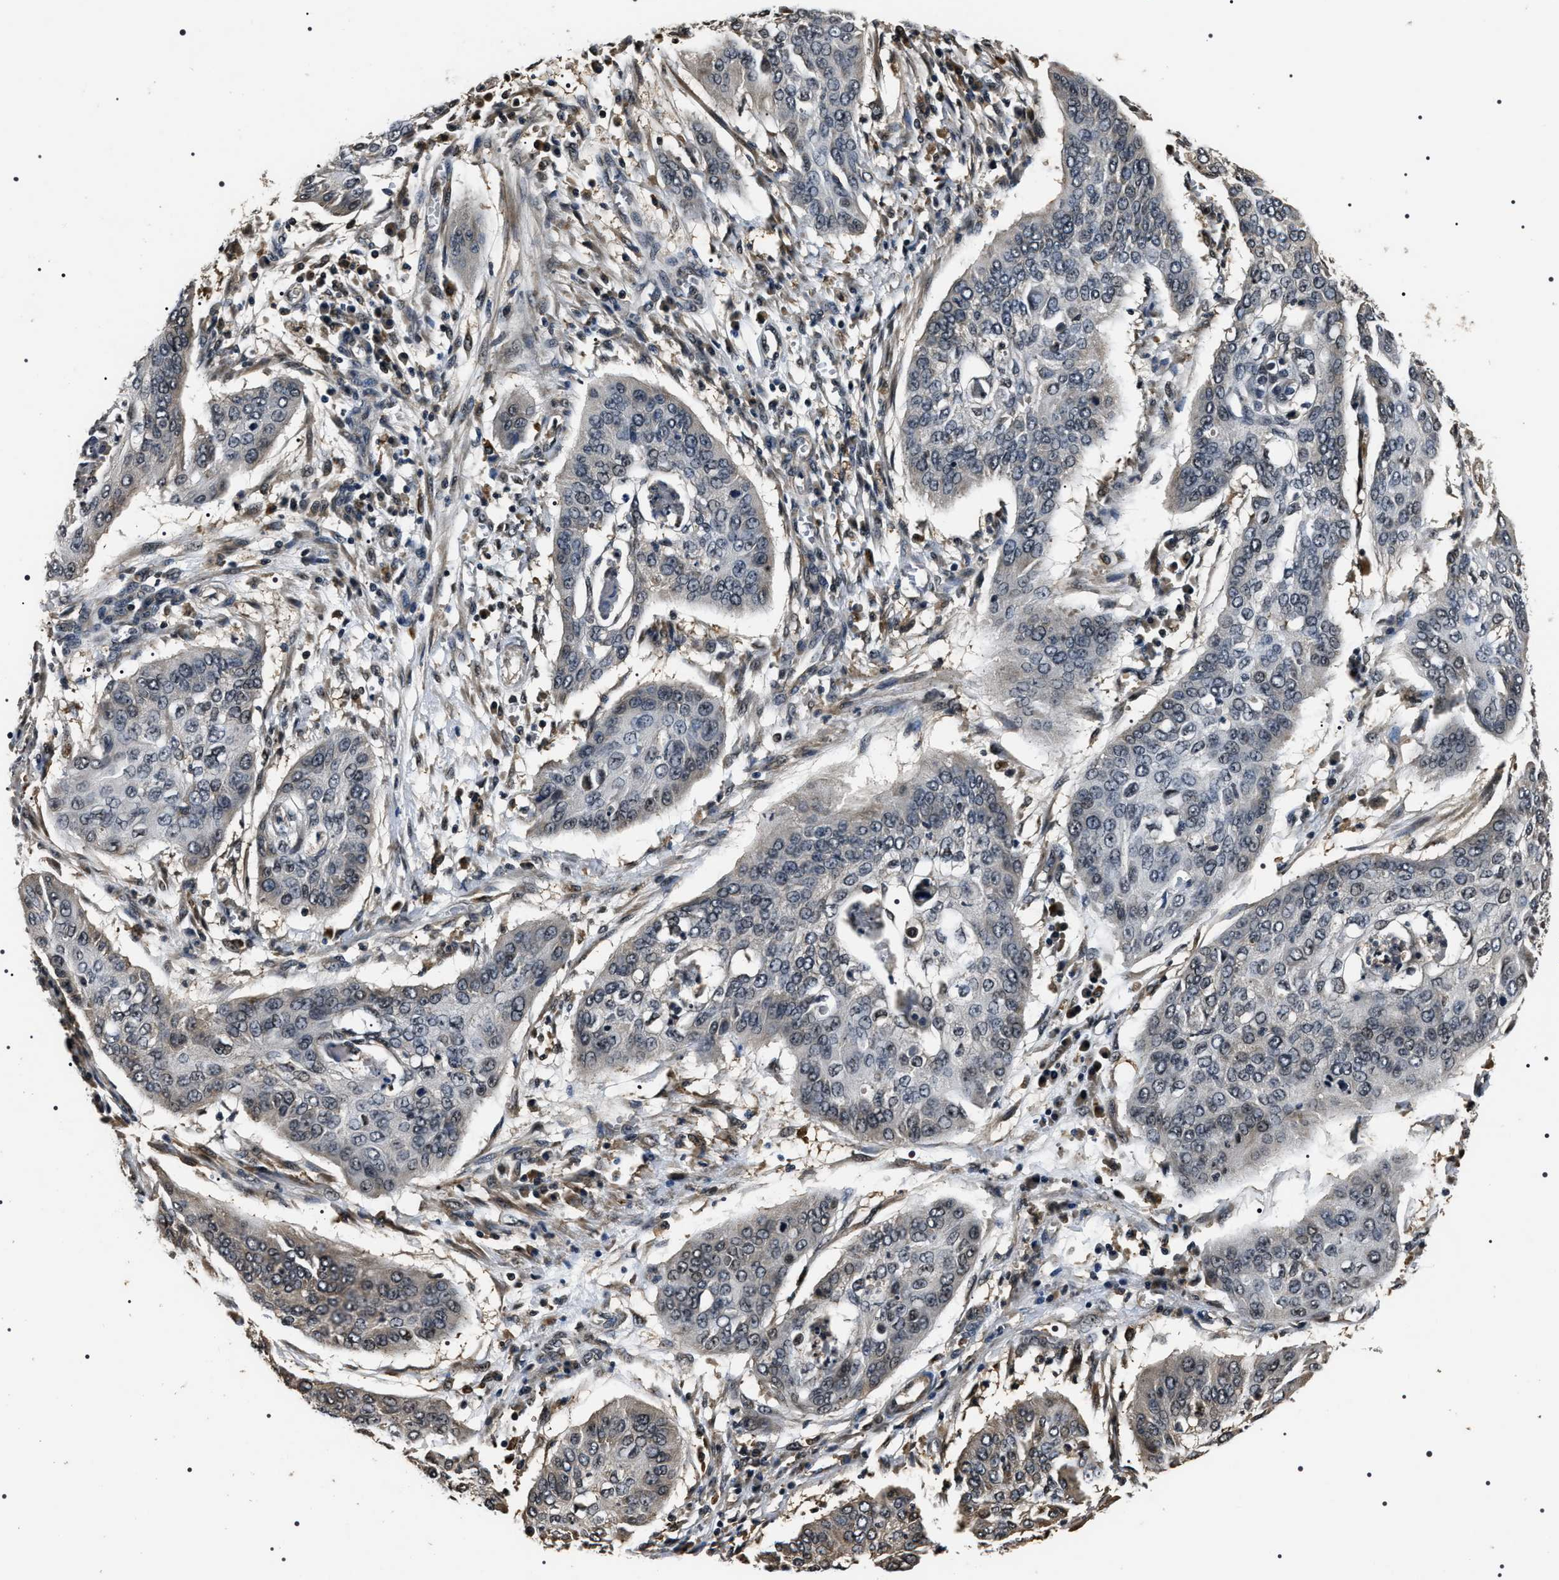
{"staining": {"intensity": "weak", "quantity": "<25%", "location": "cytoplasmic/membranous"}, "tissue": "cervical cancer", "cell_type": "Tumor cells", "image_type": "cancer", "snomed": [{"axis": "morphology", "description": "Squamous cell carcinoma, NOS"}, {"axis": "topography", "description": "Cervix"}], "caption": "This micrograph is of squamous cell carcinoma (cervical) stained with immunohistochemistry (IHC) to label a protein in brown with the nuclei are counter-stained blue. There is no expression in tumor cells.", "gene": "ARHGAP22", "patient": {"sex": "female", "age": 39}}